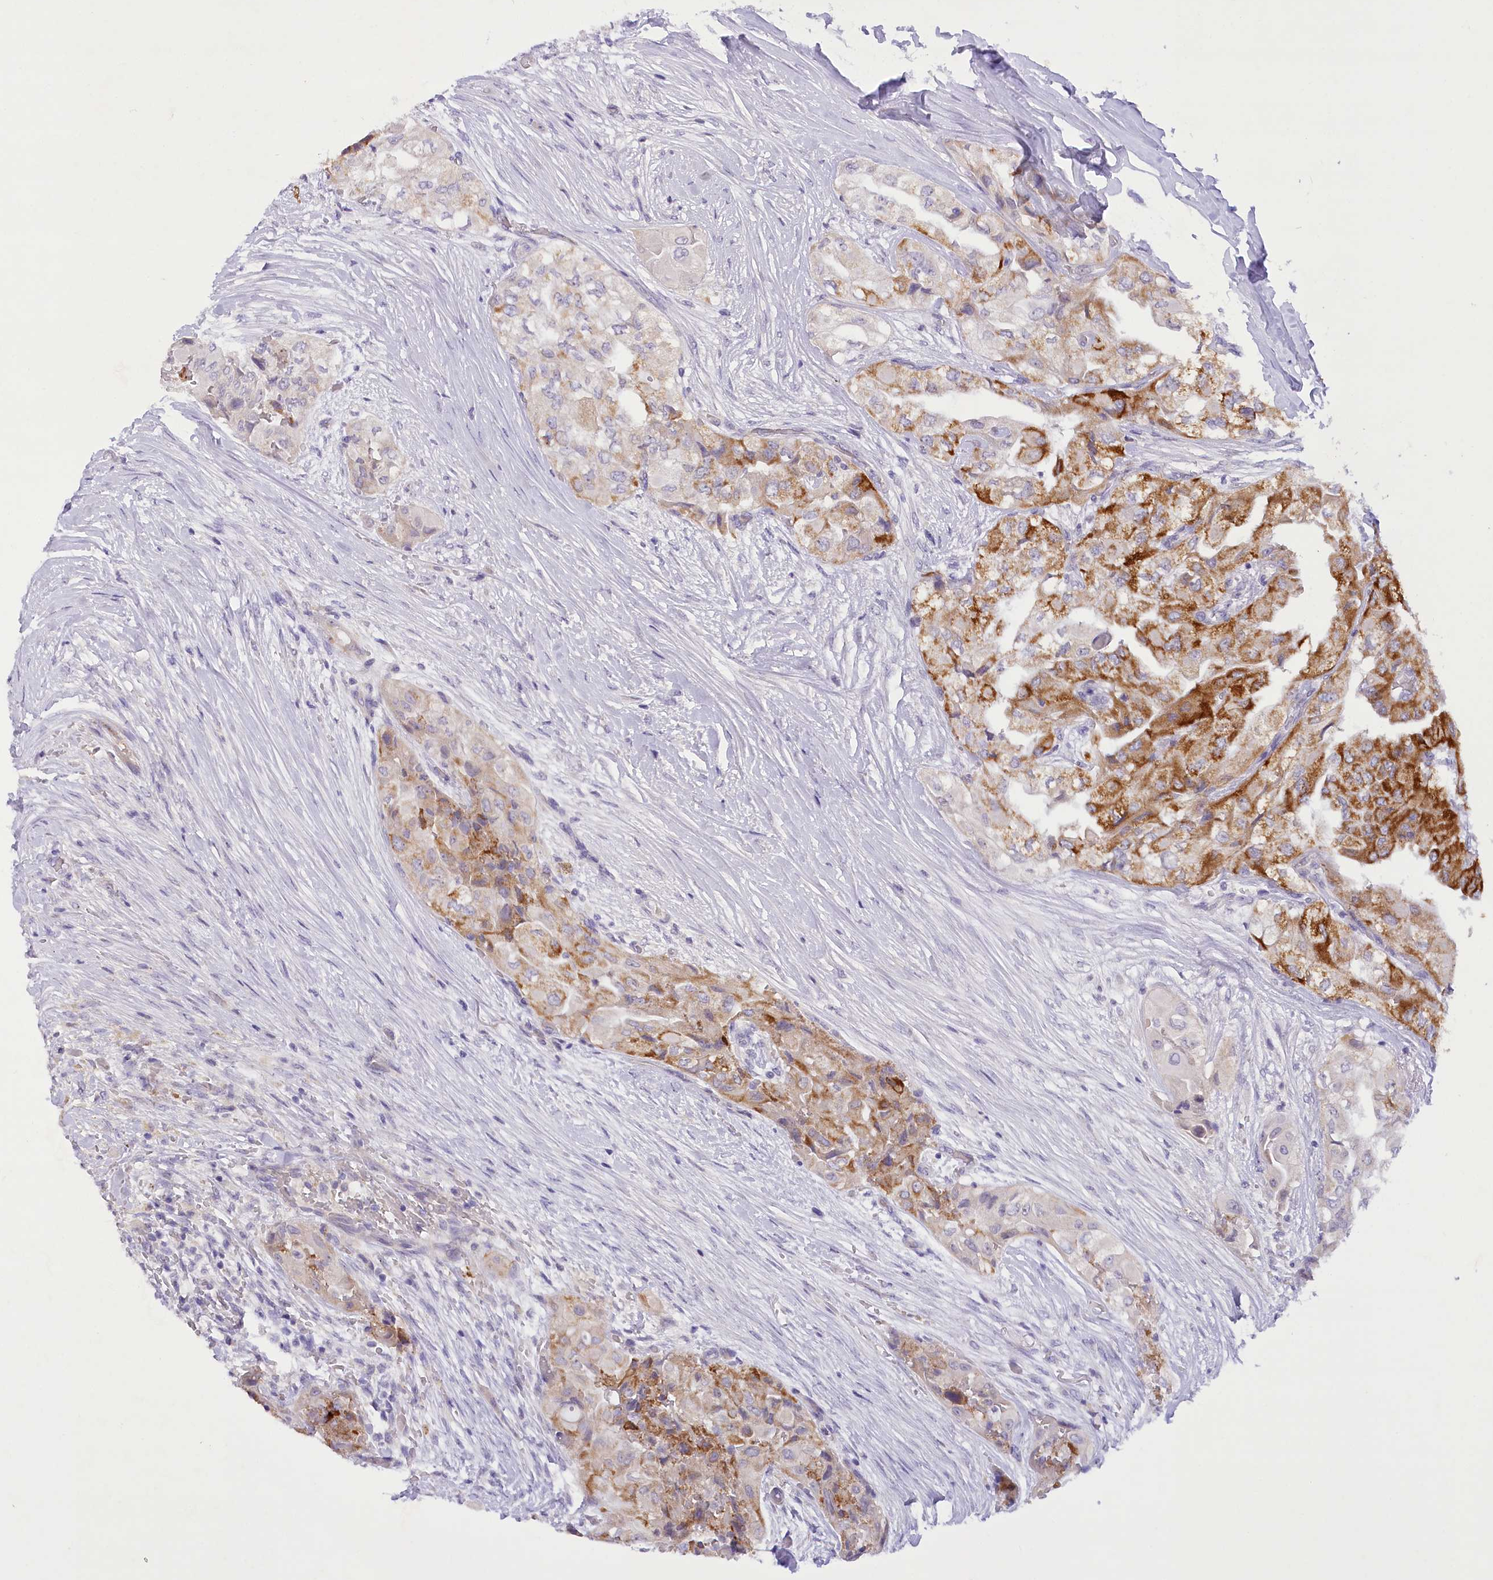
{"staining": {"intensity": "strong", "quantity": "25%-75%", "location": "cytoplasmic/membranous"}, "tissue": "thyroid cancer", "cell_type": "Tumor cells", "image_type": "cancer", "snomed": [{"axis": "morphology", "description": "Papillary adenocarcinoma, NOS"}, {"axis": "topography", "description": "Thyroid gland"}], "caption": "The immunohistochemical stain highlights strong cytoplasmic/membranous positivity in tumor cells of papillary adenocarcinoma (thyroid) tissue. The protein is stained brown, and the nuclei are stained in blue (DAB (3,3'-diaminobenzidine) IHC with brightfield microscopy, high magnification).", "gene": "DCUN1D1", "patient": {"sex": "female", "age": 59}}